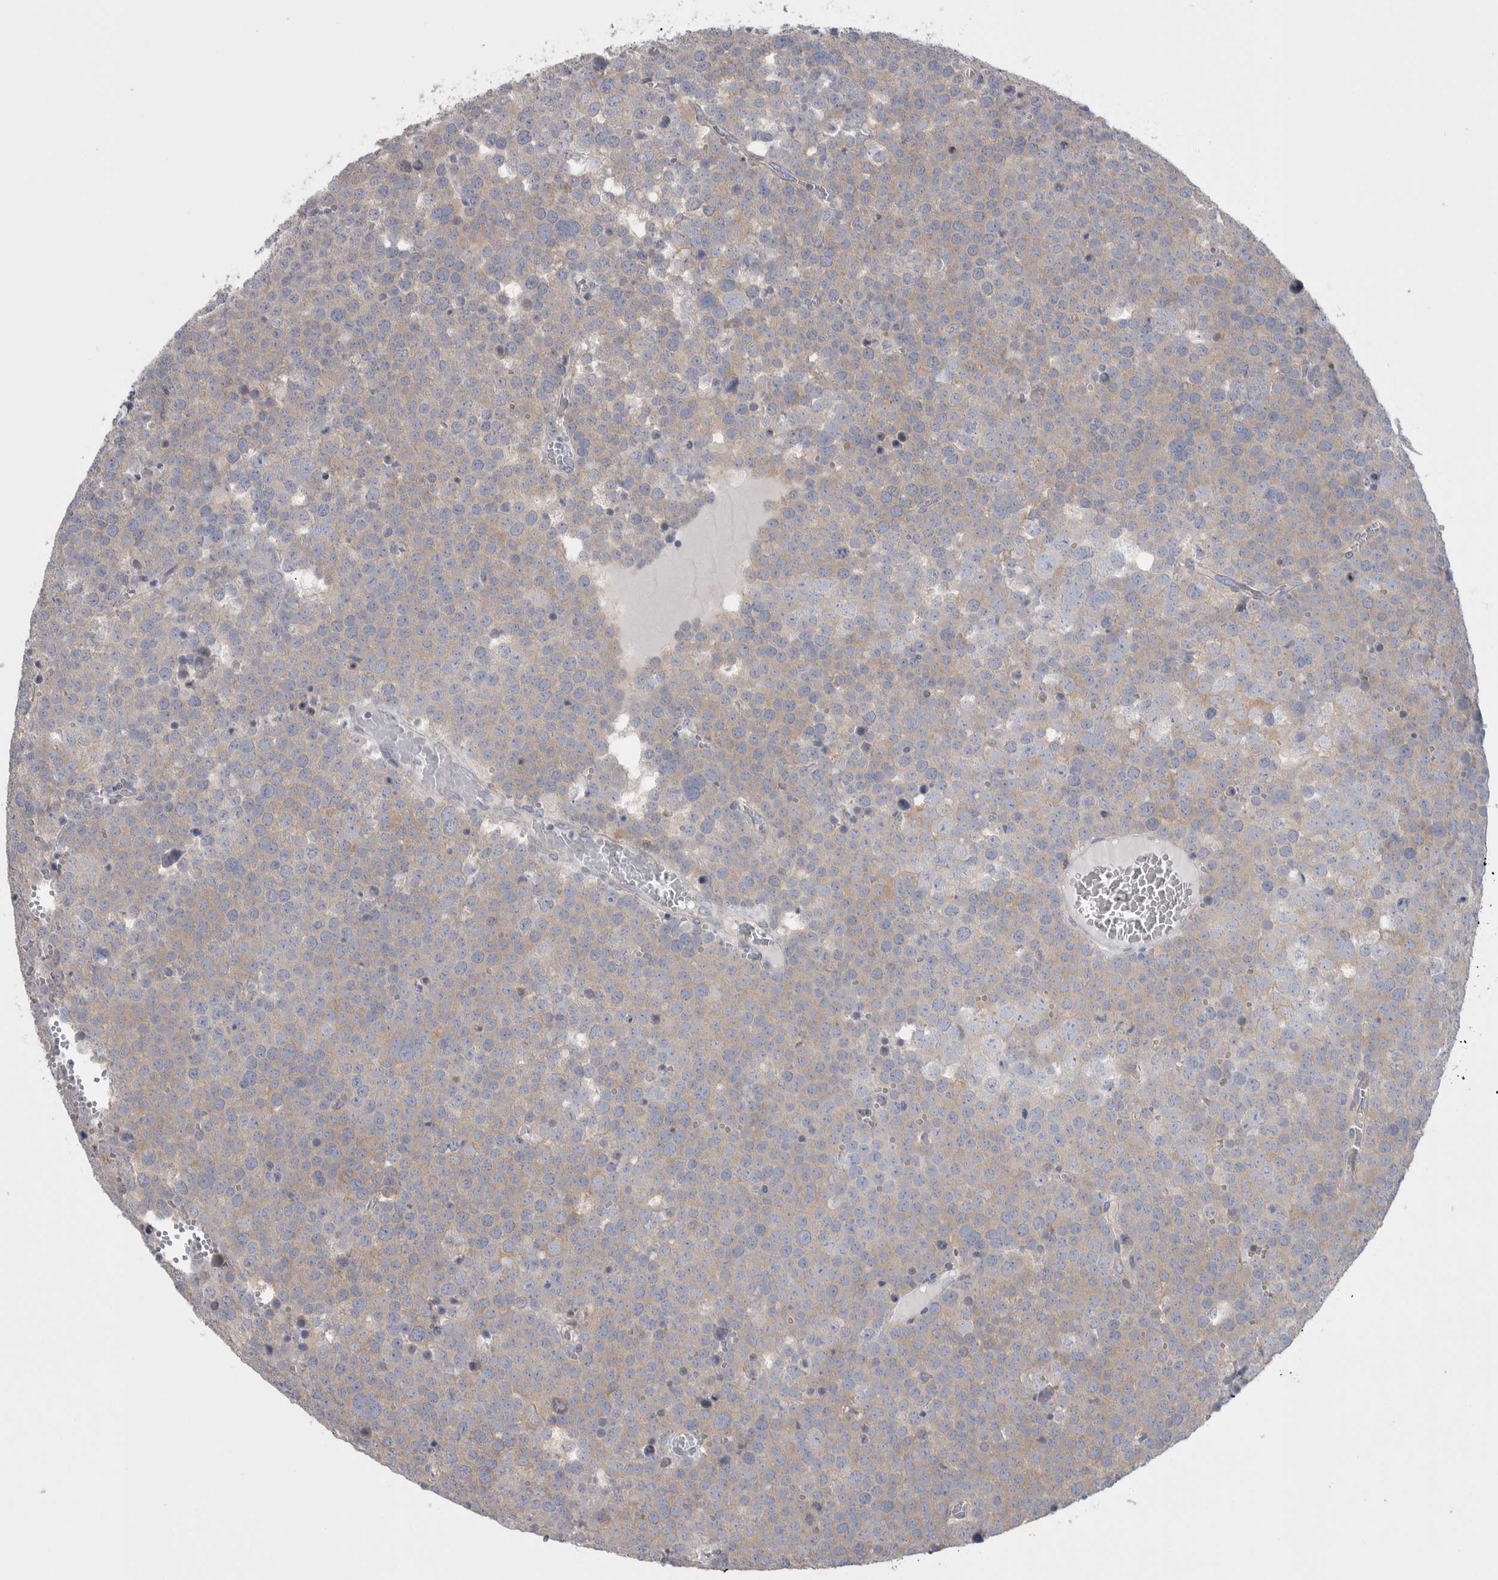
{"staining": {"intensity": "weak", "quantity": "25%-75%", "location": "cytoplasmic/membranous"}, "tissue": "testis cancer", "cell_type": "Tumor cells", "image_type": "cancer", "snomed": [{"axis": "morphology", "description": "Seminoma, NOS"}, {"axis": "topography", "description": "Testis"}], "caption": "Weak cytoplasmic/membranous staining for a protein is seen in approximately 25%-75% of tumor cells of testis cancer (seminoma) using IHC.", "gene": "GPHN", "patient": {"sex": "male", "age": 71}}